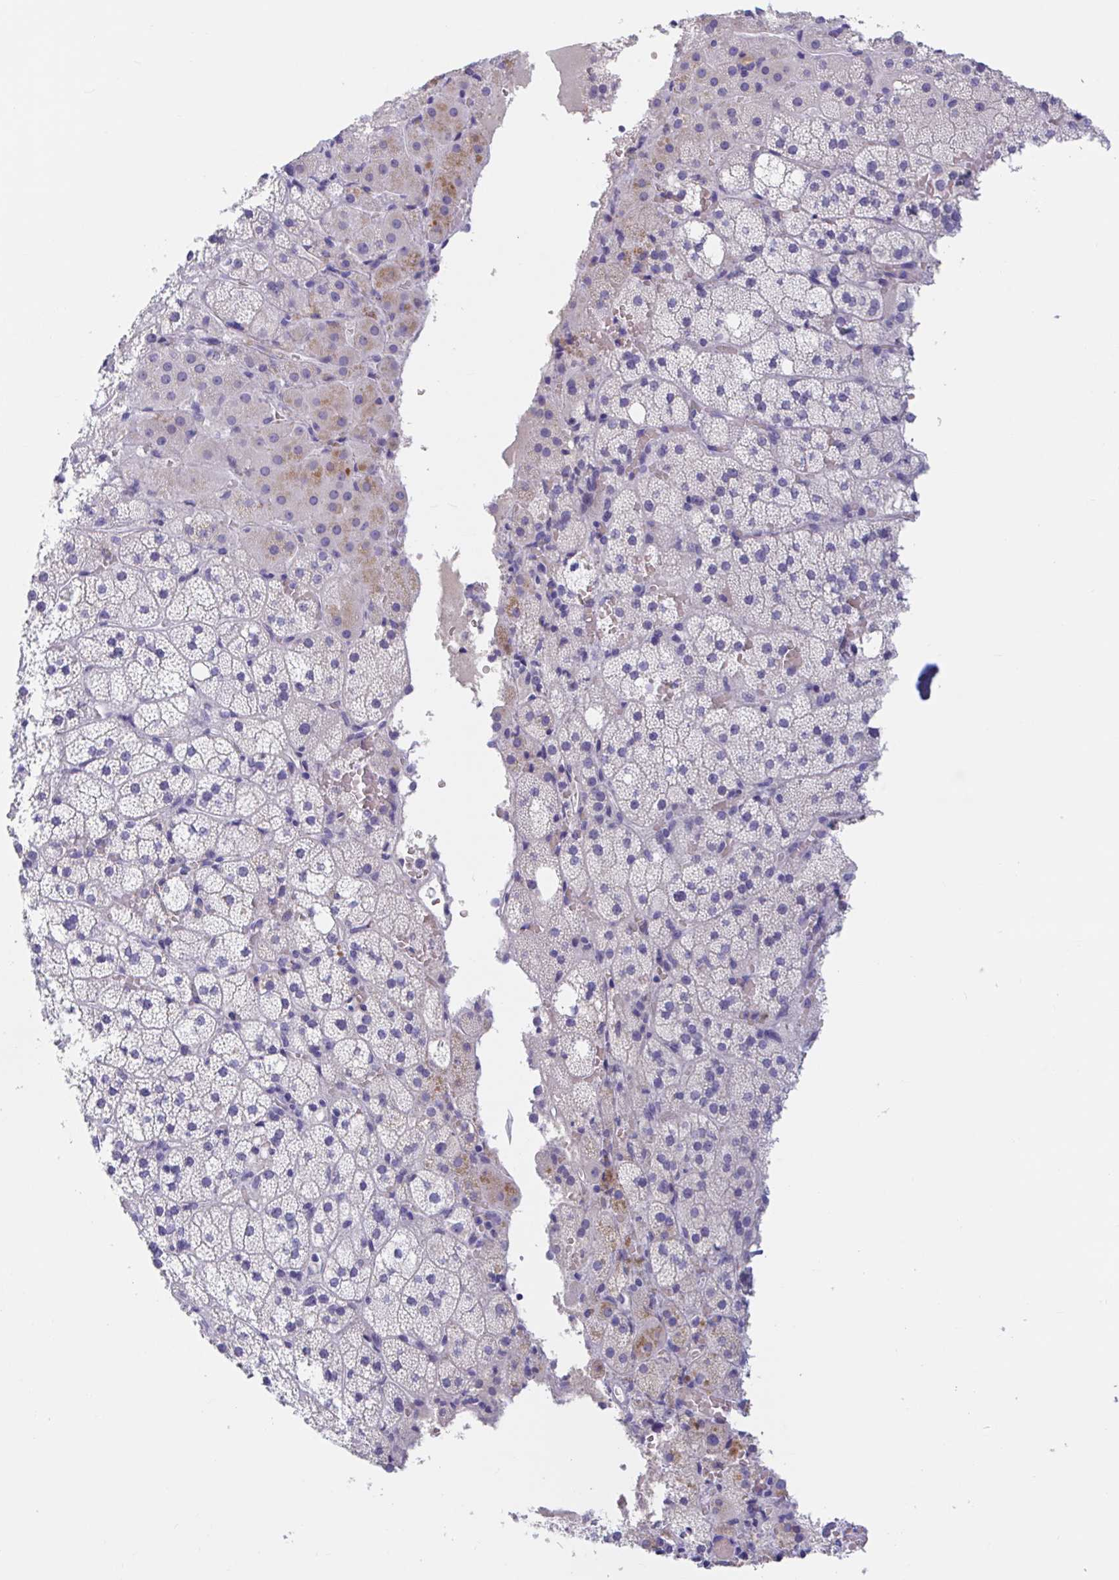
{"staining": {"intensity": "moderate", "quantity": "<25%", "location": "cytoplasmic/membranous"}, "tissue": "adrenal gland", "cell_type": "Glandular cells", "image_type": "normal", "snomed": [{"axis": "morphology", "description": "Normal tissue, NOS"}, {"axis": "topography", "description": "Adrenal gland"}], "caption": "Protein analysis of unremarkable adrenal gland exhibits moderate cytoplasmic/membranous expression in about <25% of glandular cells.", "gene": "ZNHIT2", "patient": {"sex": "male", "age": 53}}